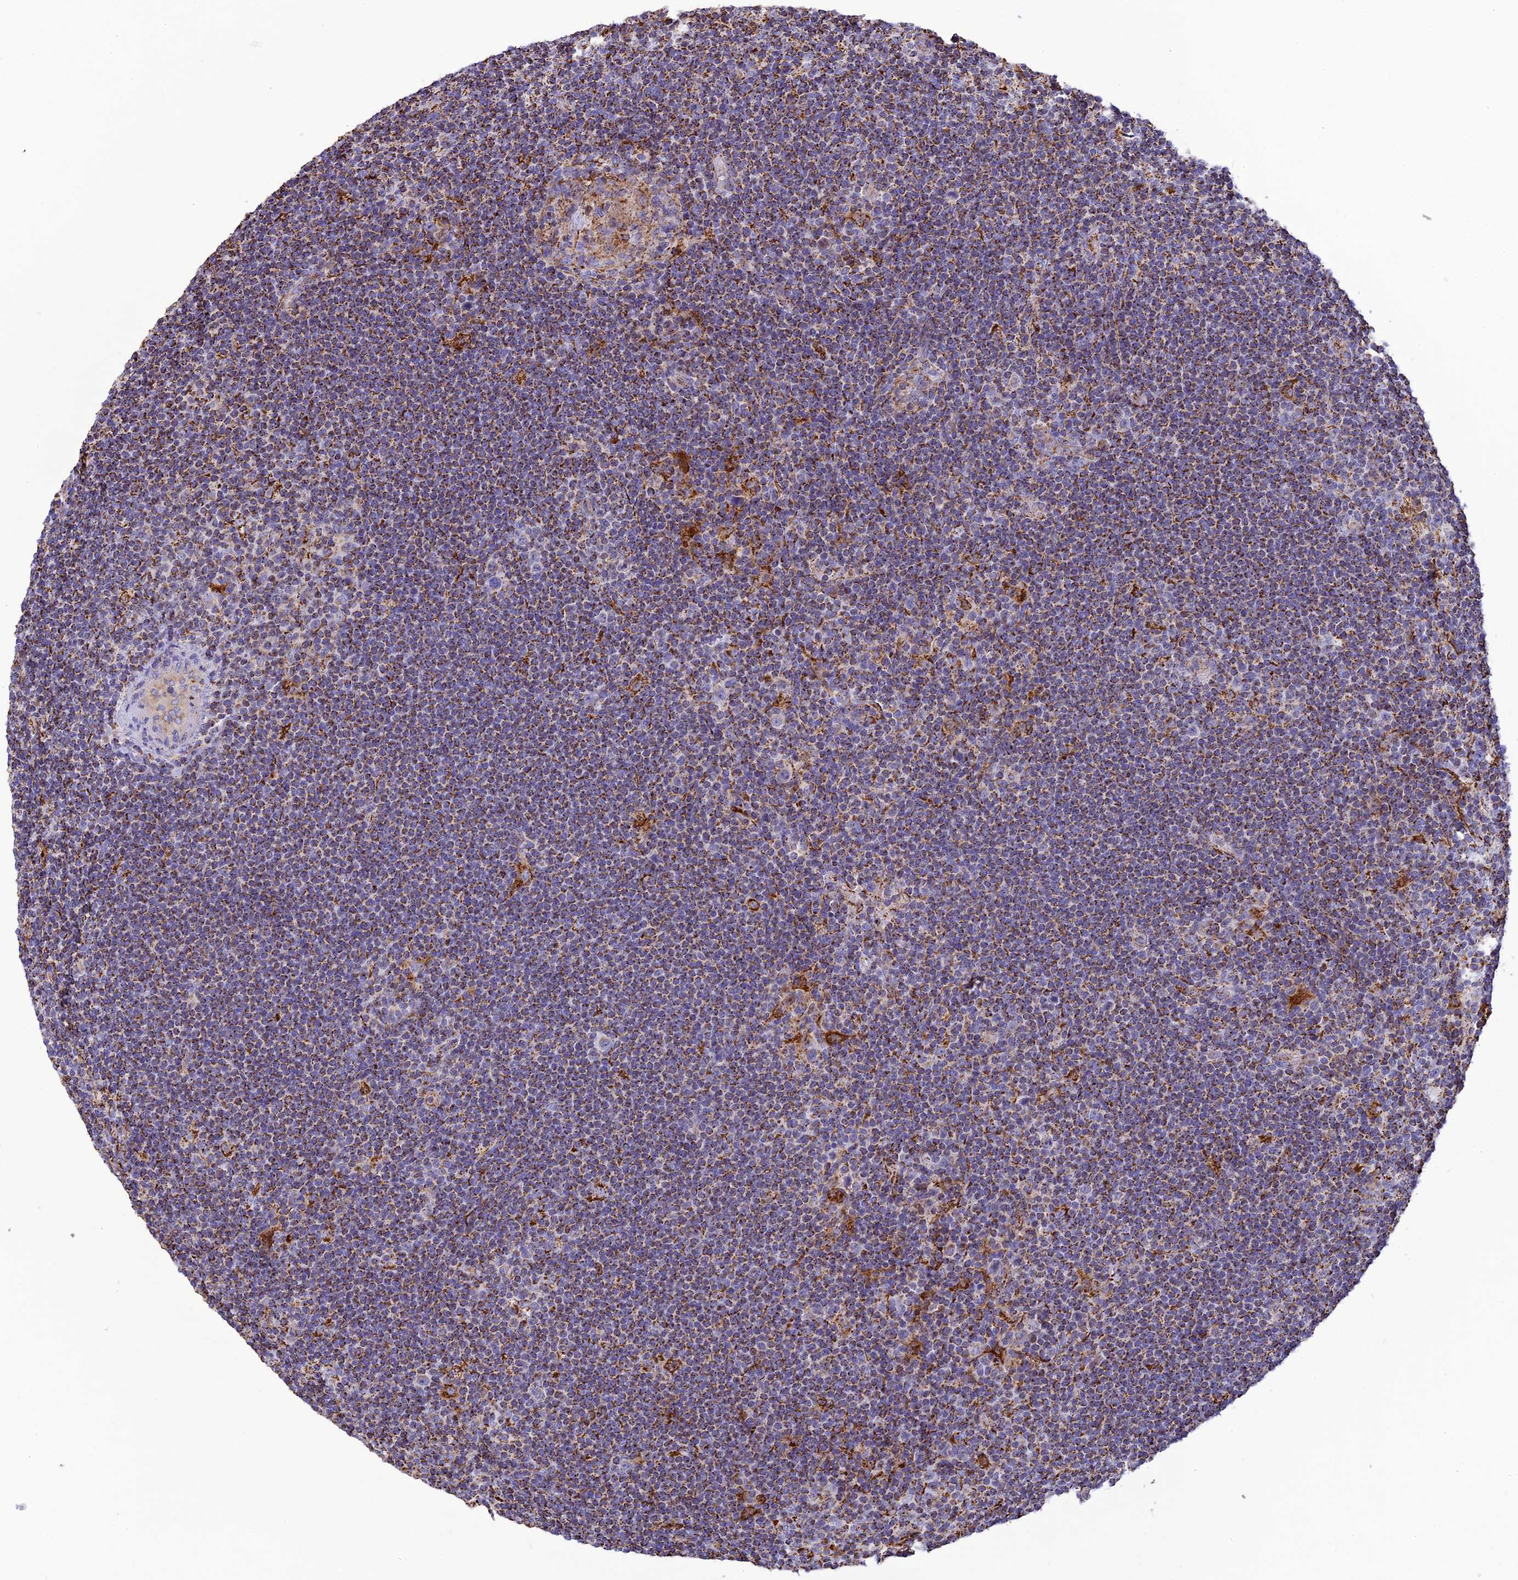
{"staining": {"intensity": "strong", "quantity": "<25%", "location": "cytoplasmic/membranous"}, "tissue": "lymphoma", "cell_type": "Tumor cells", "image_type": "cancer", "snomed": [{"axis": "morphology", "description": "Hodgkin's disease, NOS"}, {"axis": "topography", "description": "Lymph node"}], "caption": "Immunohistochemical staining of lymphoma demonstrates medium levels of strong cytoplasmic/membranous protein staining in about <25% of tumor cells. (DAB IHC, brown staining for protein, blue staining for nuclei).", "gene": "KCNG1", "patient": {"sex": "female", "age": 57}}